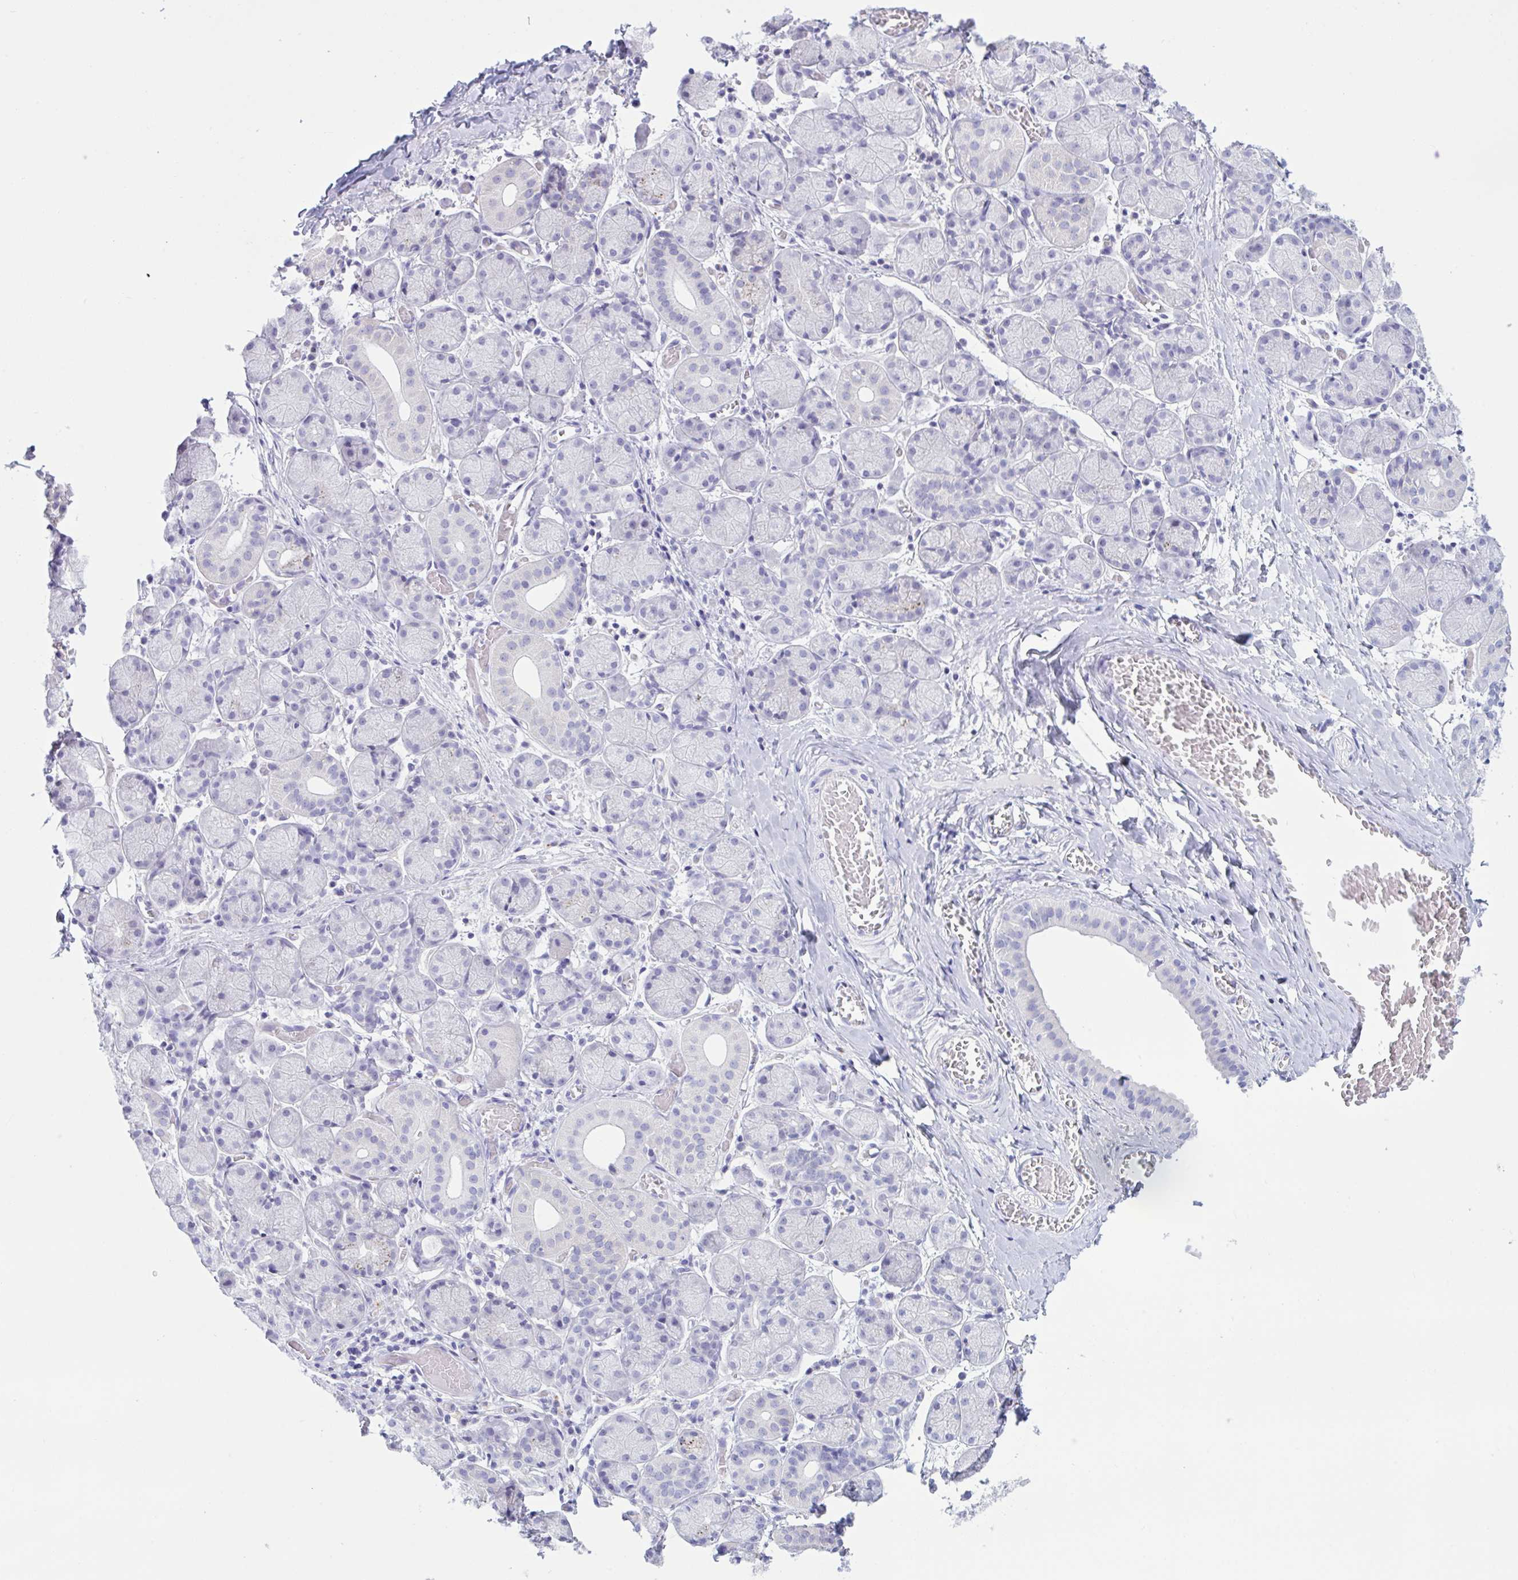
{"staining": {"intensity": "negative", "quantity": "none", "location": "none"}, "tissue": "salivary gland", "cell_type": "Glandular cells", "image_type": "normal", "snomed": [{"axis": "morphology", "description": "Normal tissue, NOS"}, {"axis": "topography", "description": "Salivary gland"}], "caption": "This is an IHC histopathology image of unremarkable human salivary gland. There is no staining in glandular cells.", "gene": "XCL1", "patient": {"sex": "female", "age": 24}}